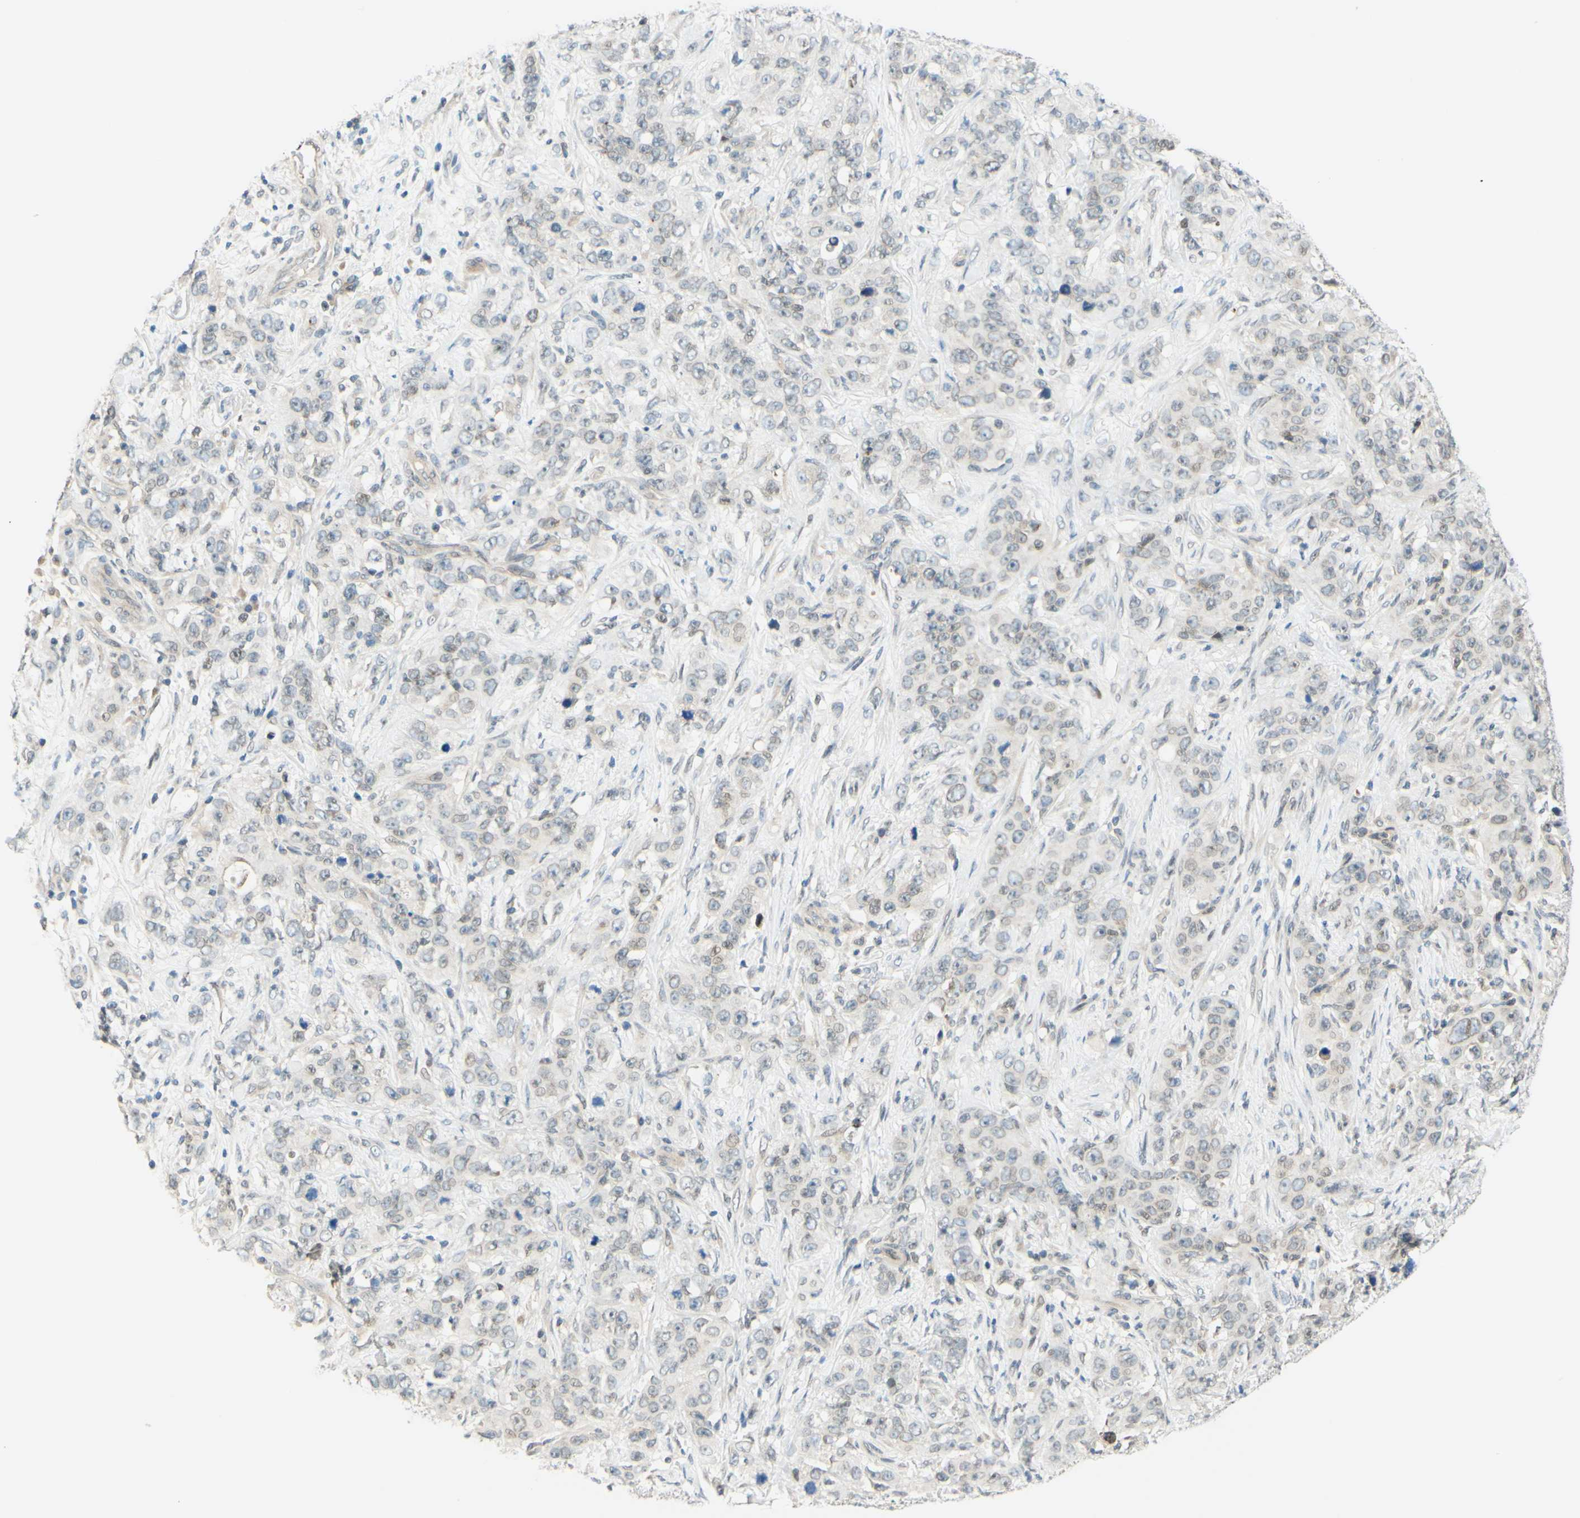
{"staining": {"intensity": "weak", "quantity": "<25%", "location": "nuclear"}, "tissue": "stomach cancer", "cell_type": "Tumor cells", "image_type": "cancer", "snomed": [{"axis": "morphology", "description": "Adenocarcinoma, NOS"}, {"axis": "topography", "description": "Stomach"}], "caption": "Tumor cells are negative for protein expression in human stomach adenocarcinoma.", "gene": "C2CD2L", "patient": {"sex": "male", "age": 48}}